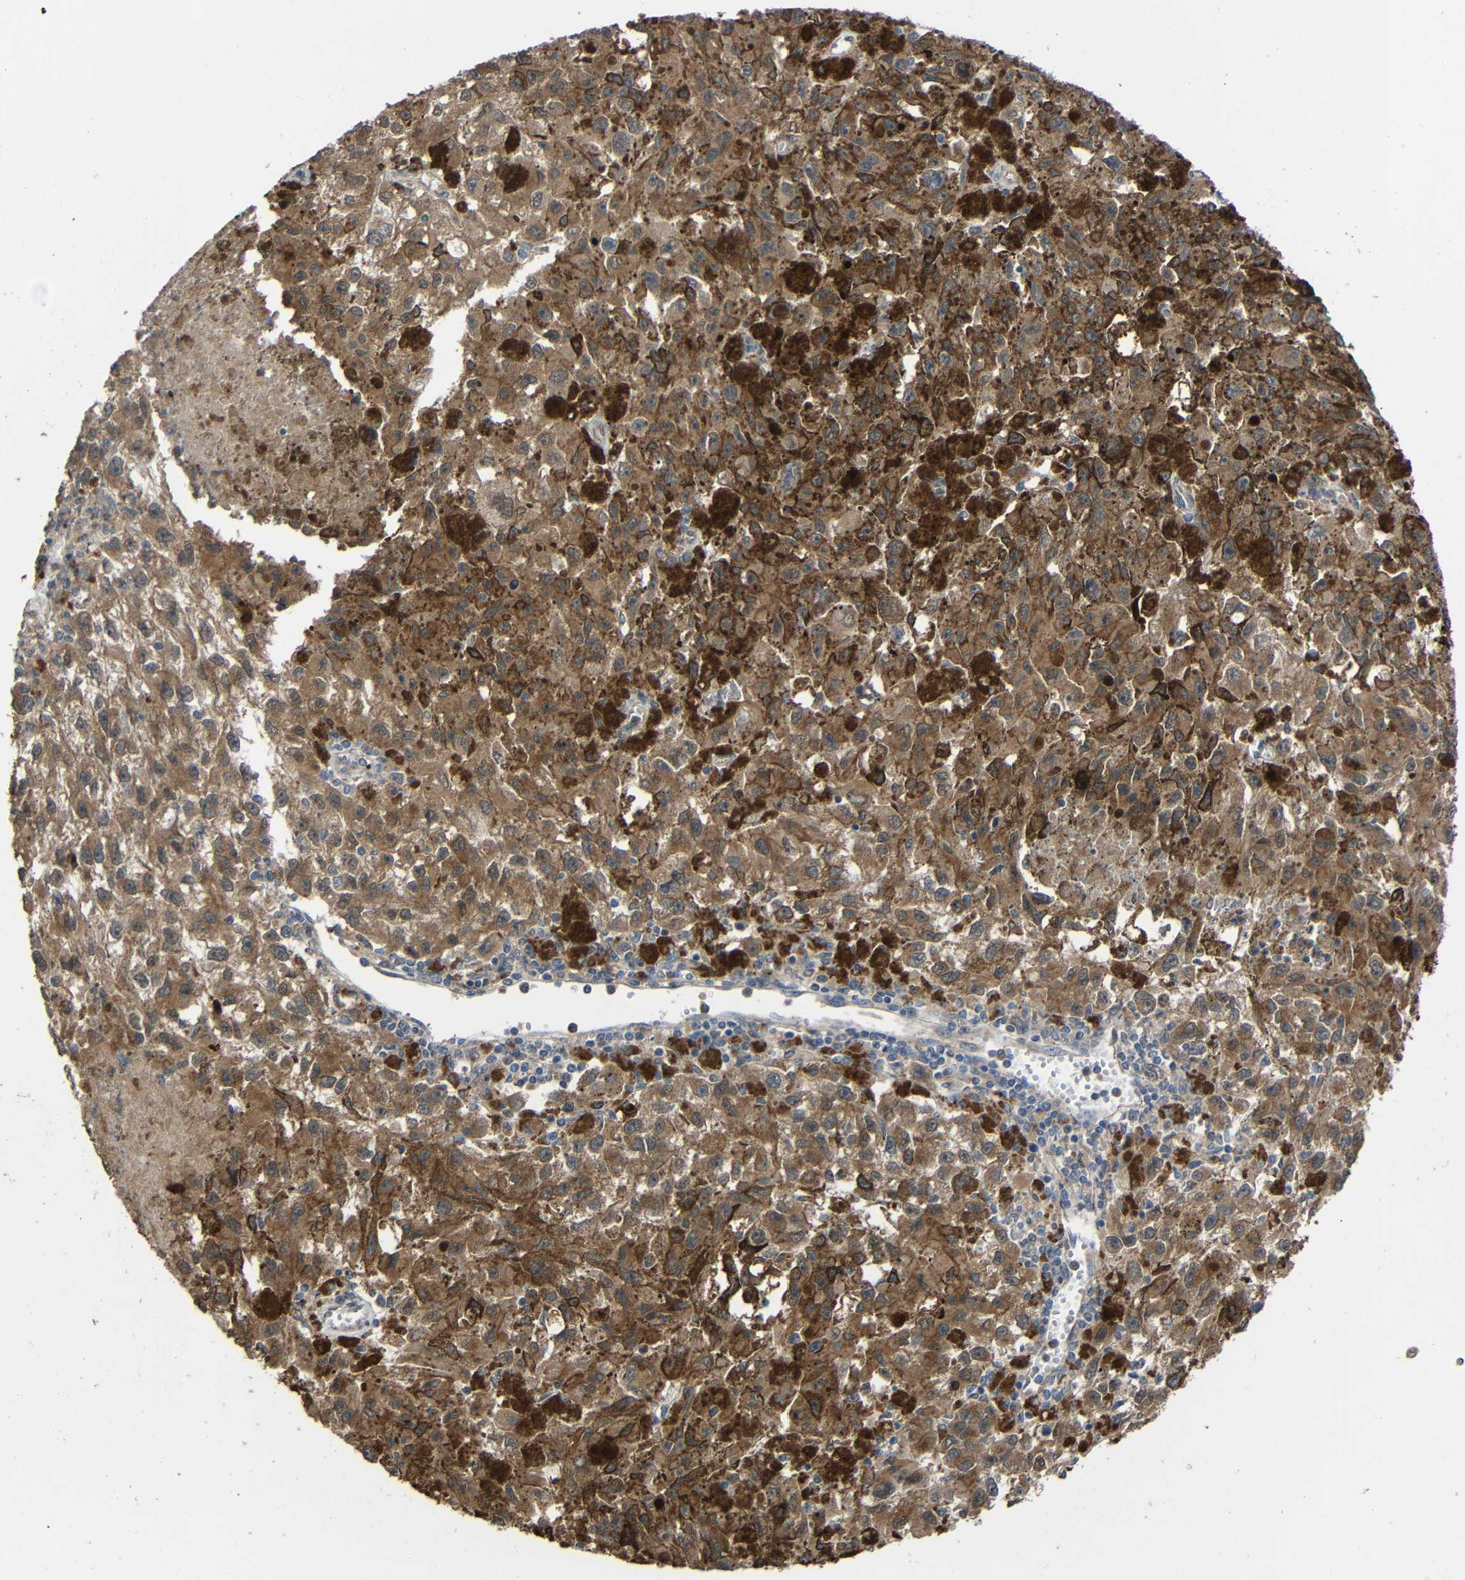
{"staining": {"intensity": "moderate", "quantity": ">75%", "location": "cytoplasmic/membranous"}, "tissue": "melanoma", "cell_type": "Tumor cells", "image_type": "cancer", "snomed": [{"axis": "morphology", "description": "Malignant melanoma, NOS"}, {"axis": "topography", "description": "Skin"}], "caption": "Human melanoma stained with a brown dye displays moderate cytoplasmic/membranous positive expression in approximately >75% of tumor cells.", "gene": "CHST9", "patient": {"sex": "female", "age": 104}}